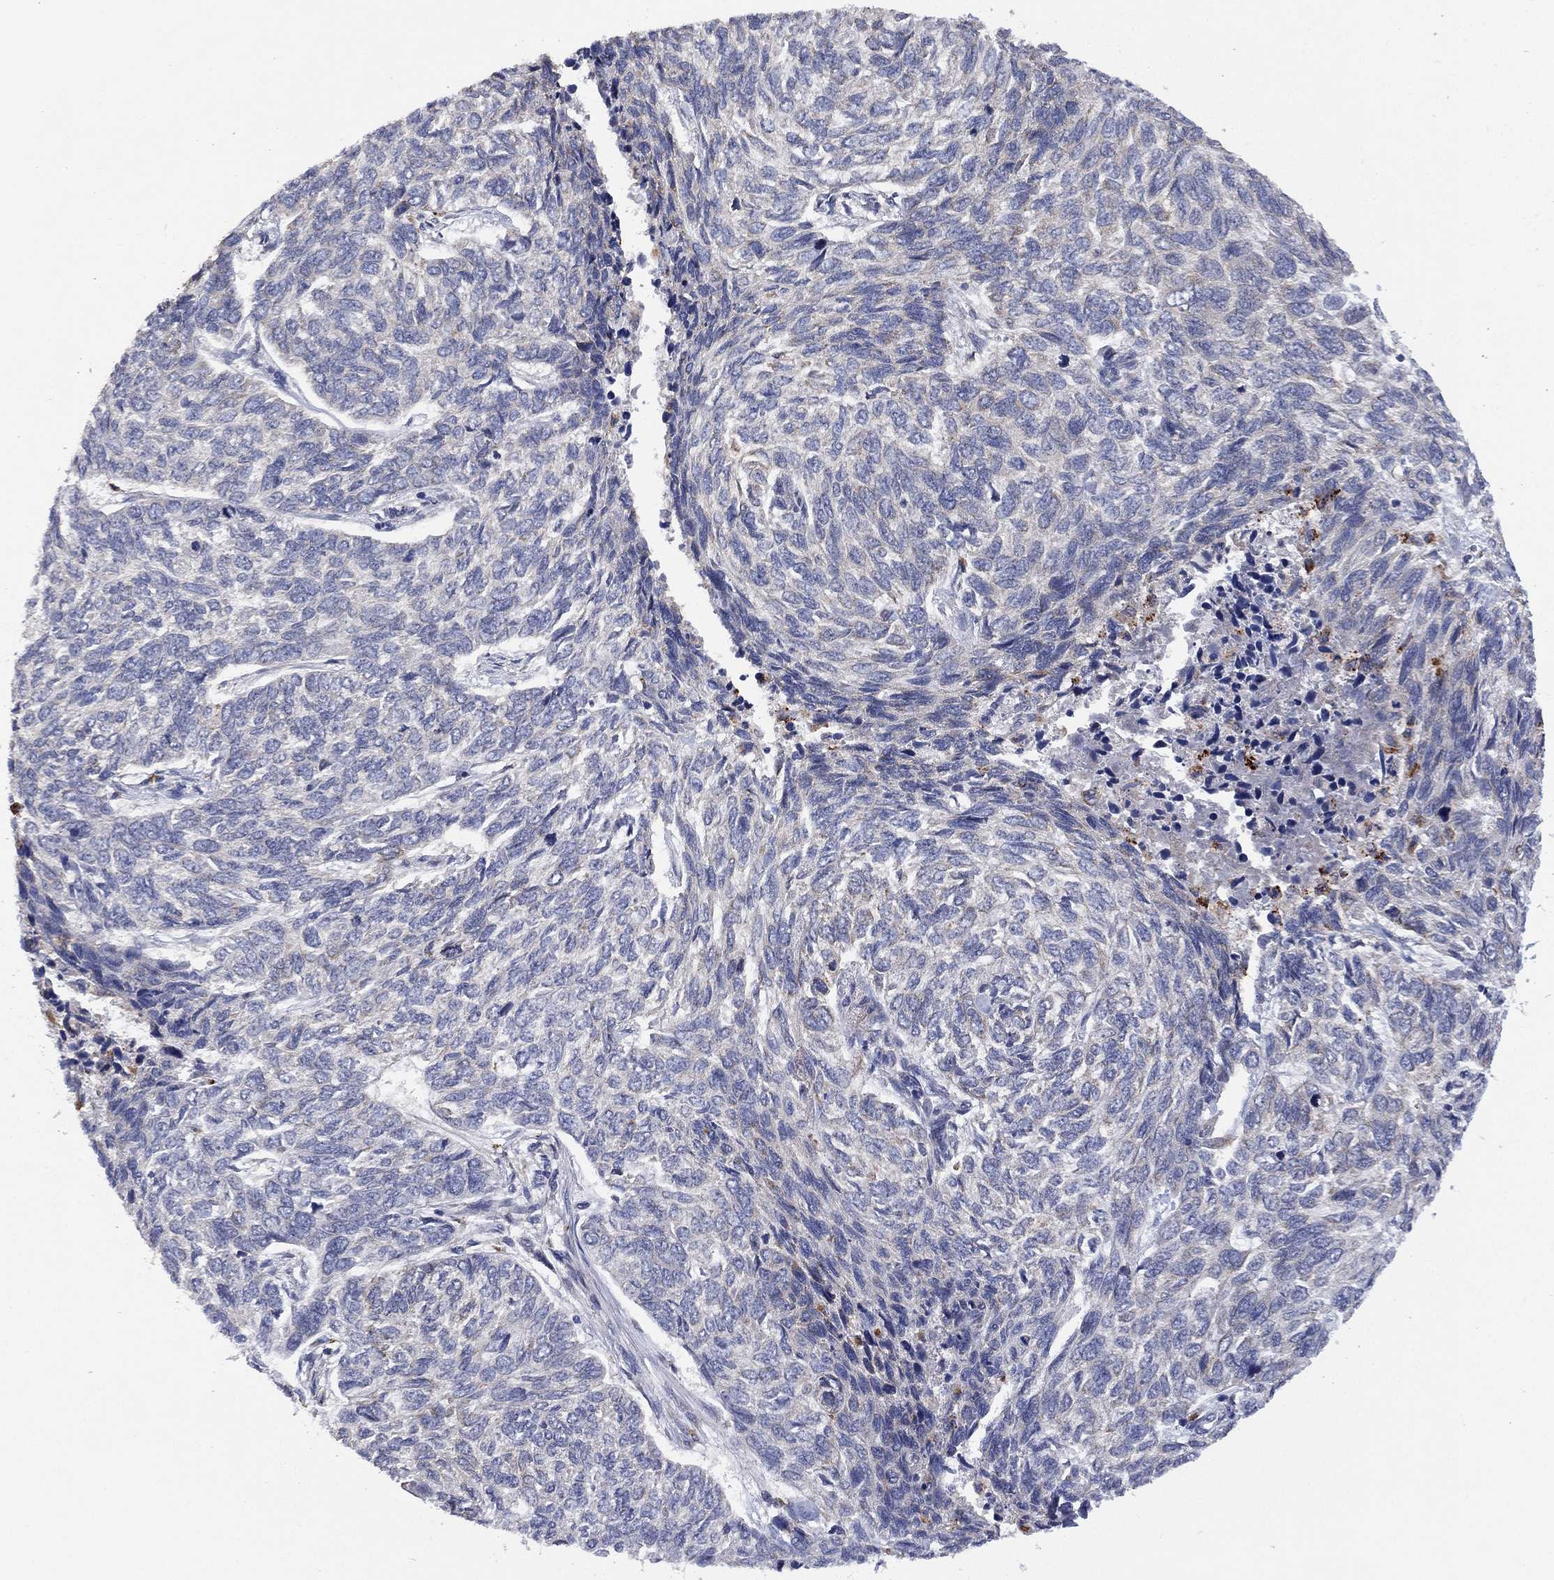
{"staining": {"intensity": "negative", "quantity": "none", "location": "none"}, "tissue": "skin cancer", "cell_type": "Tumor cells", "image_type": "cancer", "snomed": [{"axis": "morphology", "description": "Basal cell carcinoma"}, {"axis": "topography", "description": "Skin"}], "caption": "Tumor cells are negative for brown protein staining in skin cancer. The staining is performed using DAB brown chromogen with nuclei counter-stained in using hematoxylin.", "gene": "SELENOO", "patient": {"sex": "female", "age": 65}}